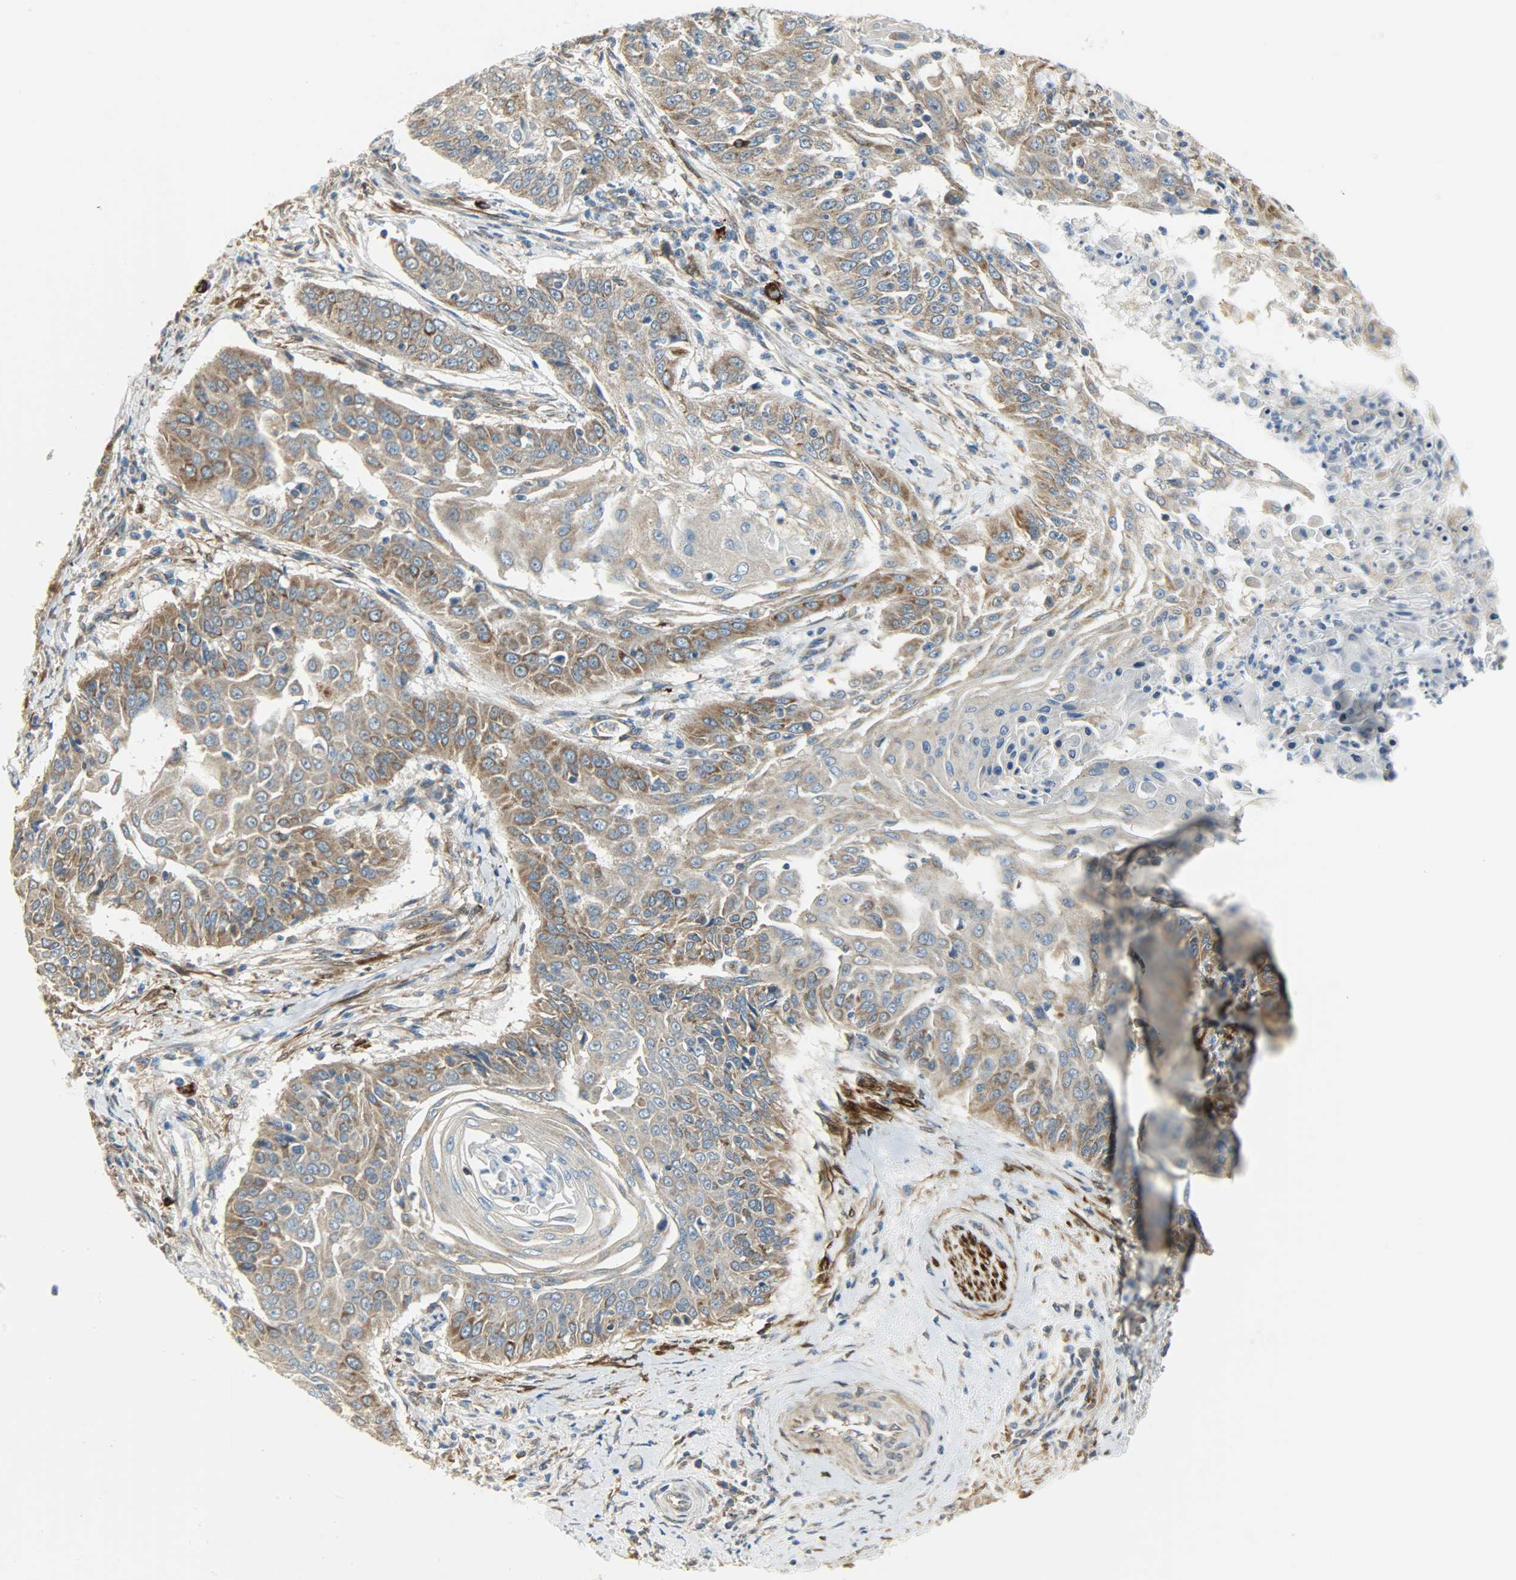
{"staining": {"intensity": "strong", "quantity": ">75%", "location": "cytoplasmic/membranous"}, "tissue": "cervical cancer", "cell_type": "Tumor cells", "image_type": "cancer", "snomed": [{"axis": "morphology", "description": "Squamous cell carcinoma, NOS"}, {"axis": "topography", "description": "Cervix"}], "caption": "Immunohistochemical staining of cervical cancer exhibits strong cytoplasmic/membranous protein positivity in about >75% of tumor cells. The protein is shown in brown color, while the nuclei are stained blue.", "gene": "C1orf198", "patient": {"sex": "female", "age": 33}}